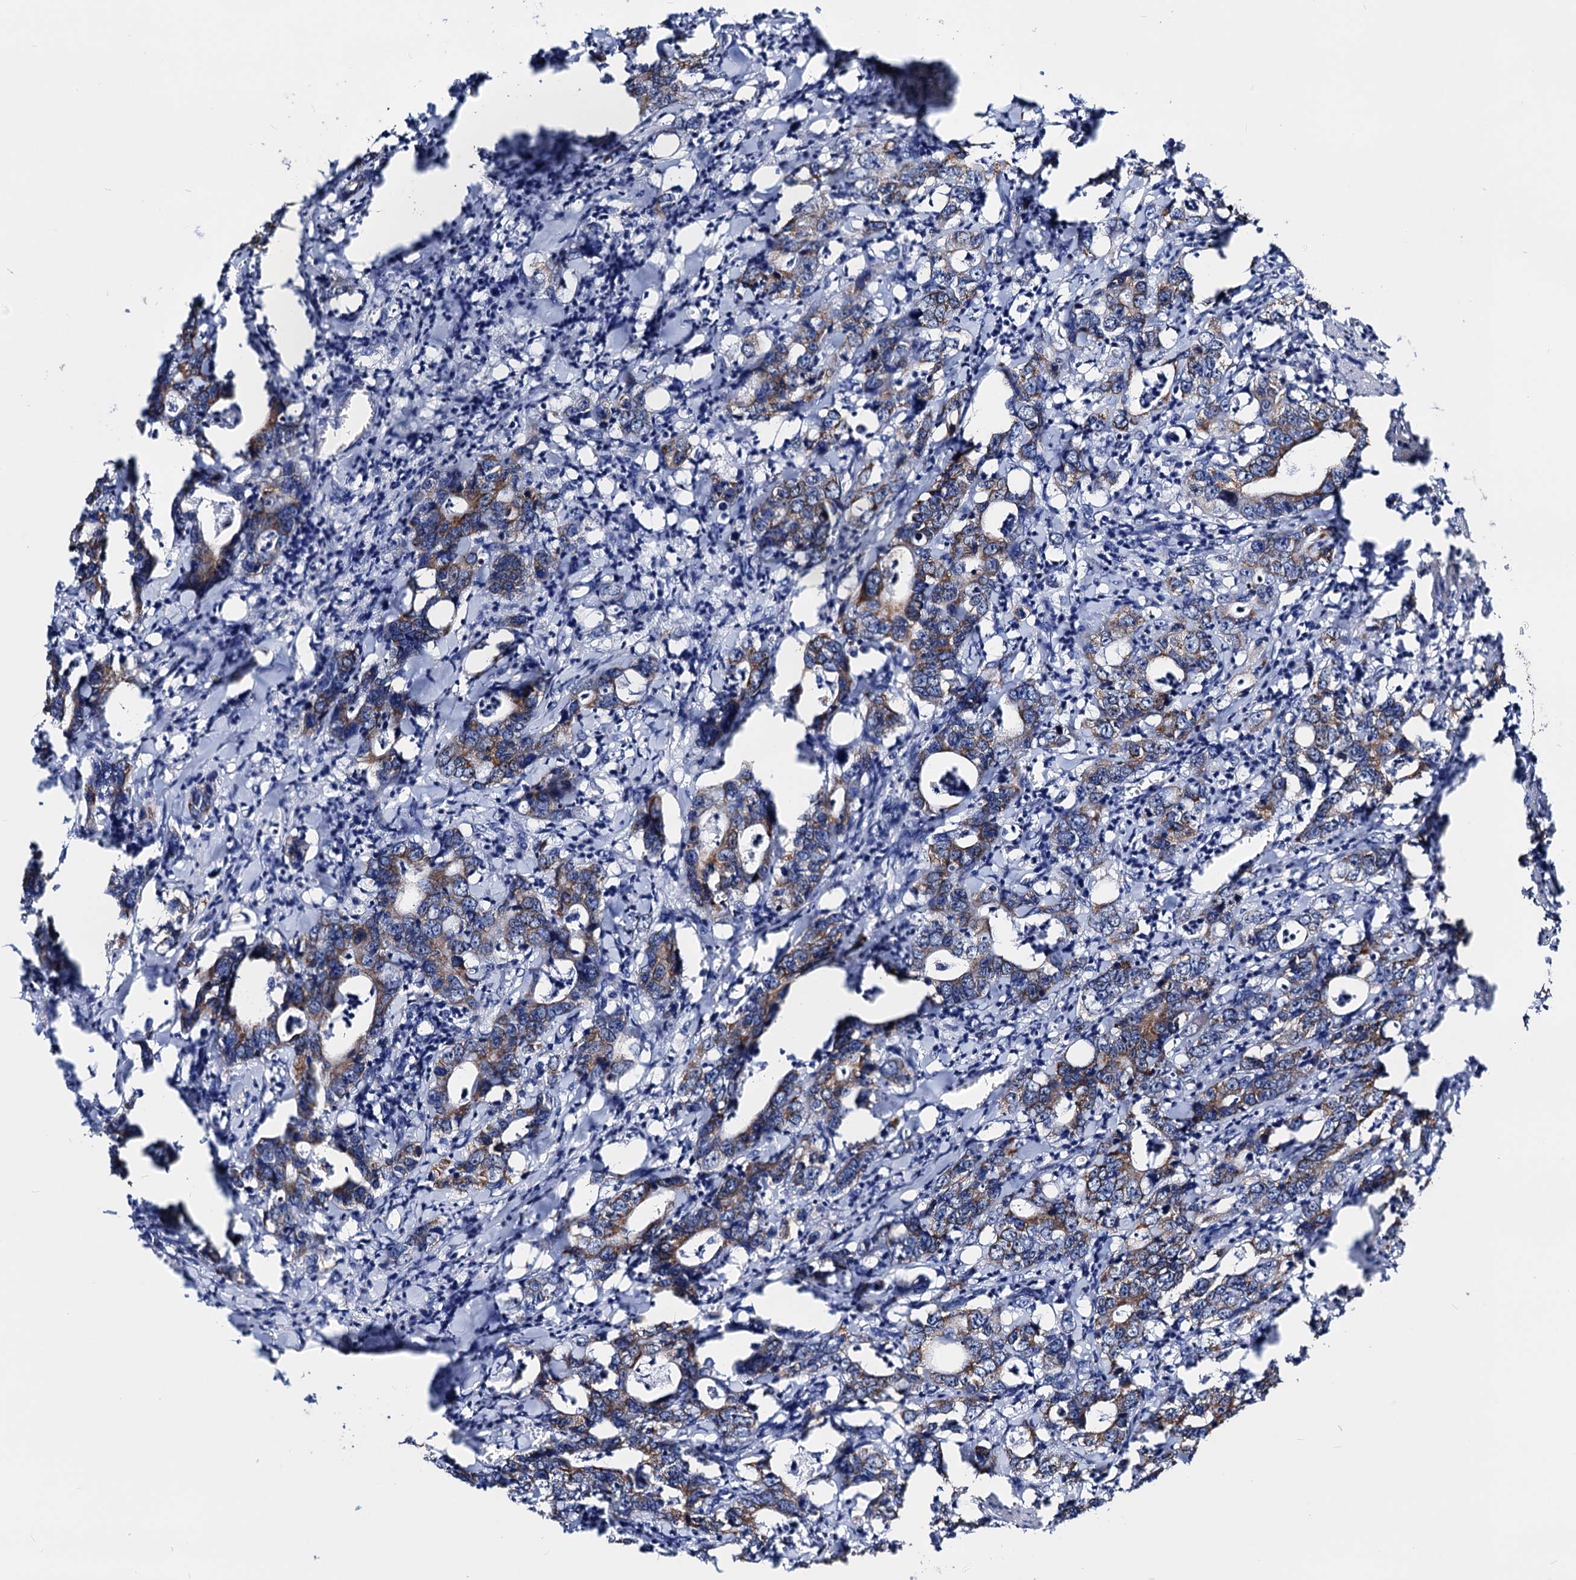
{"staining": {"intensity": "moderate", "quantity": "25%-75%", "location": "cytoplasmic/membranous"}, "tissue": "colorectal cancer", "cell_type": "Tumor cells", "image_type": "cancer", "snomed": [{"axis": "morphology", "description": "Adenocarcinoma, NOS"}, {"axis": "topography", "description": "Colon"}], "caption": "Colorectal adenocarcinoma tissue exhibits moderate cytoplasmic/membranous expression in approximately 25%-75% of tumor cells, visualized by immunohistochemistry. (Stains: DAB in brown, nuclei in blue, Microscopy: brightfield microscopy at high magnification).", "gene": "COA4", "patient": {"sex": "female", "age": 75}}